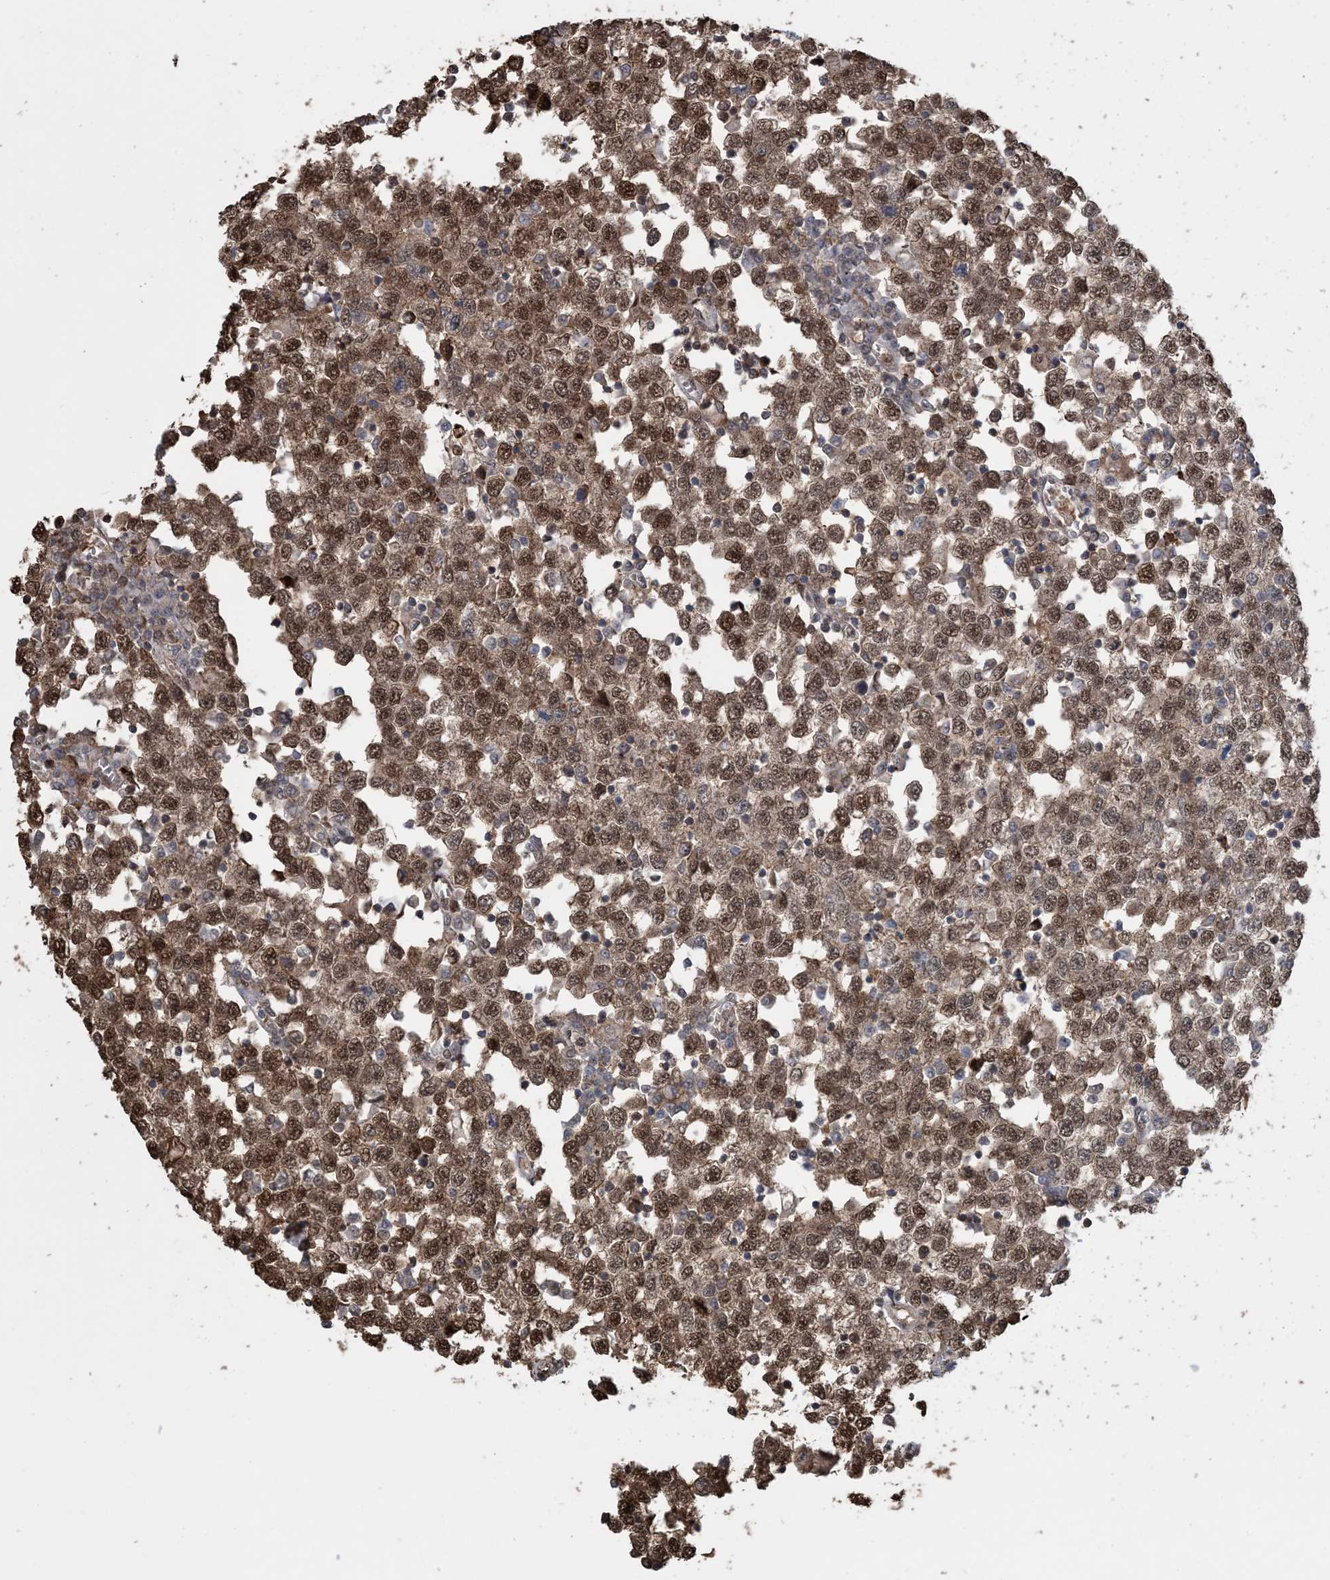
{"staining": {"intensity": "moderate", "quantity": ">75%", "location": "cytoplasmic/membranous,nuclear"}, "tissue": "testis cancer", "cell_type": "Tumor cells", "image_type": "cancer", "snomed": [{"axis": "morphology", "description": "Seminoma, NOS"}, {"axis": "topography", "description": "Testis"}], "caption": "Testis cancer tissue shows moderate cytoplasmic/membranous and nuclear positivity in about >75% of tumor cells", "gene": "HSPA1A", "patient": {"sex": "male", "age": 65}}